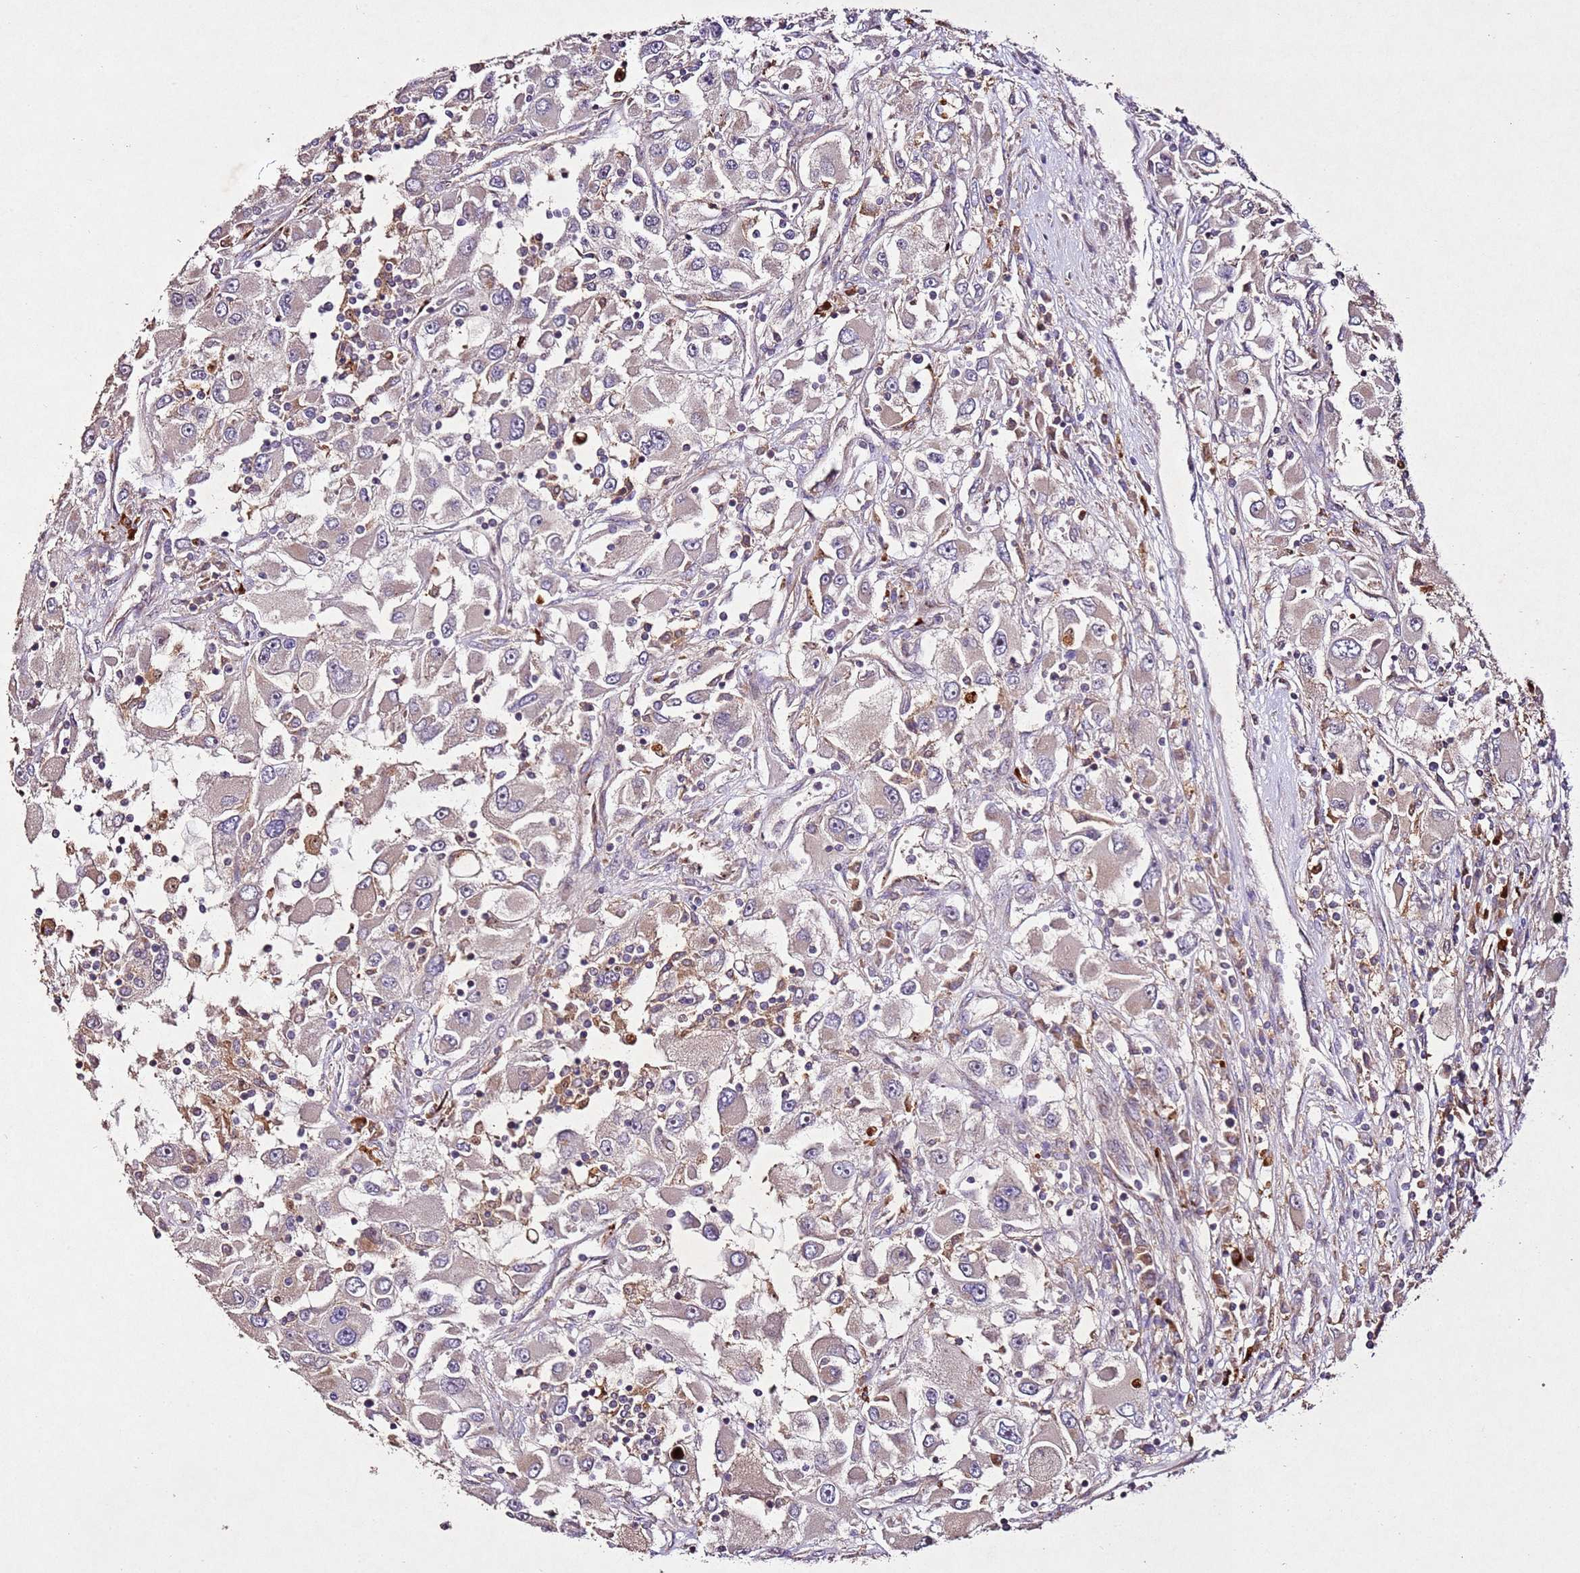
{"staining": {"intensity": "weak", "quantity": "<25%", "location": "cytoplasmic/membranous"}, "tissue": "renal cancer", "cell_type": "Tumor cells", "image_type": "cancer", "snomed": [{"axis": "morphology", "description": "Adenocarcinoma, NOS"}, {"axis": "topography", "description": "Kidney"}], "caption": "An IHC photomicrograph of renal cancer (adenocarcinoma) is shown. There is no staining in tumor cells of renal cancer (adenocarcinoma).", "gene": "PTMA", "patient": {"sex": "female", "age": 52}}